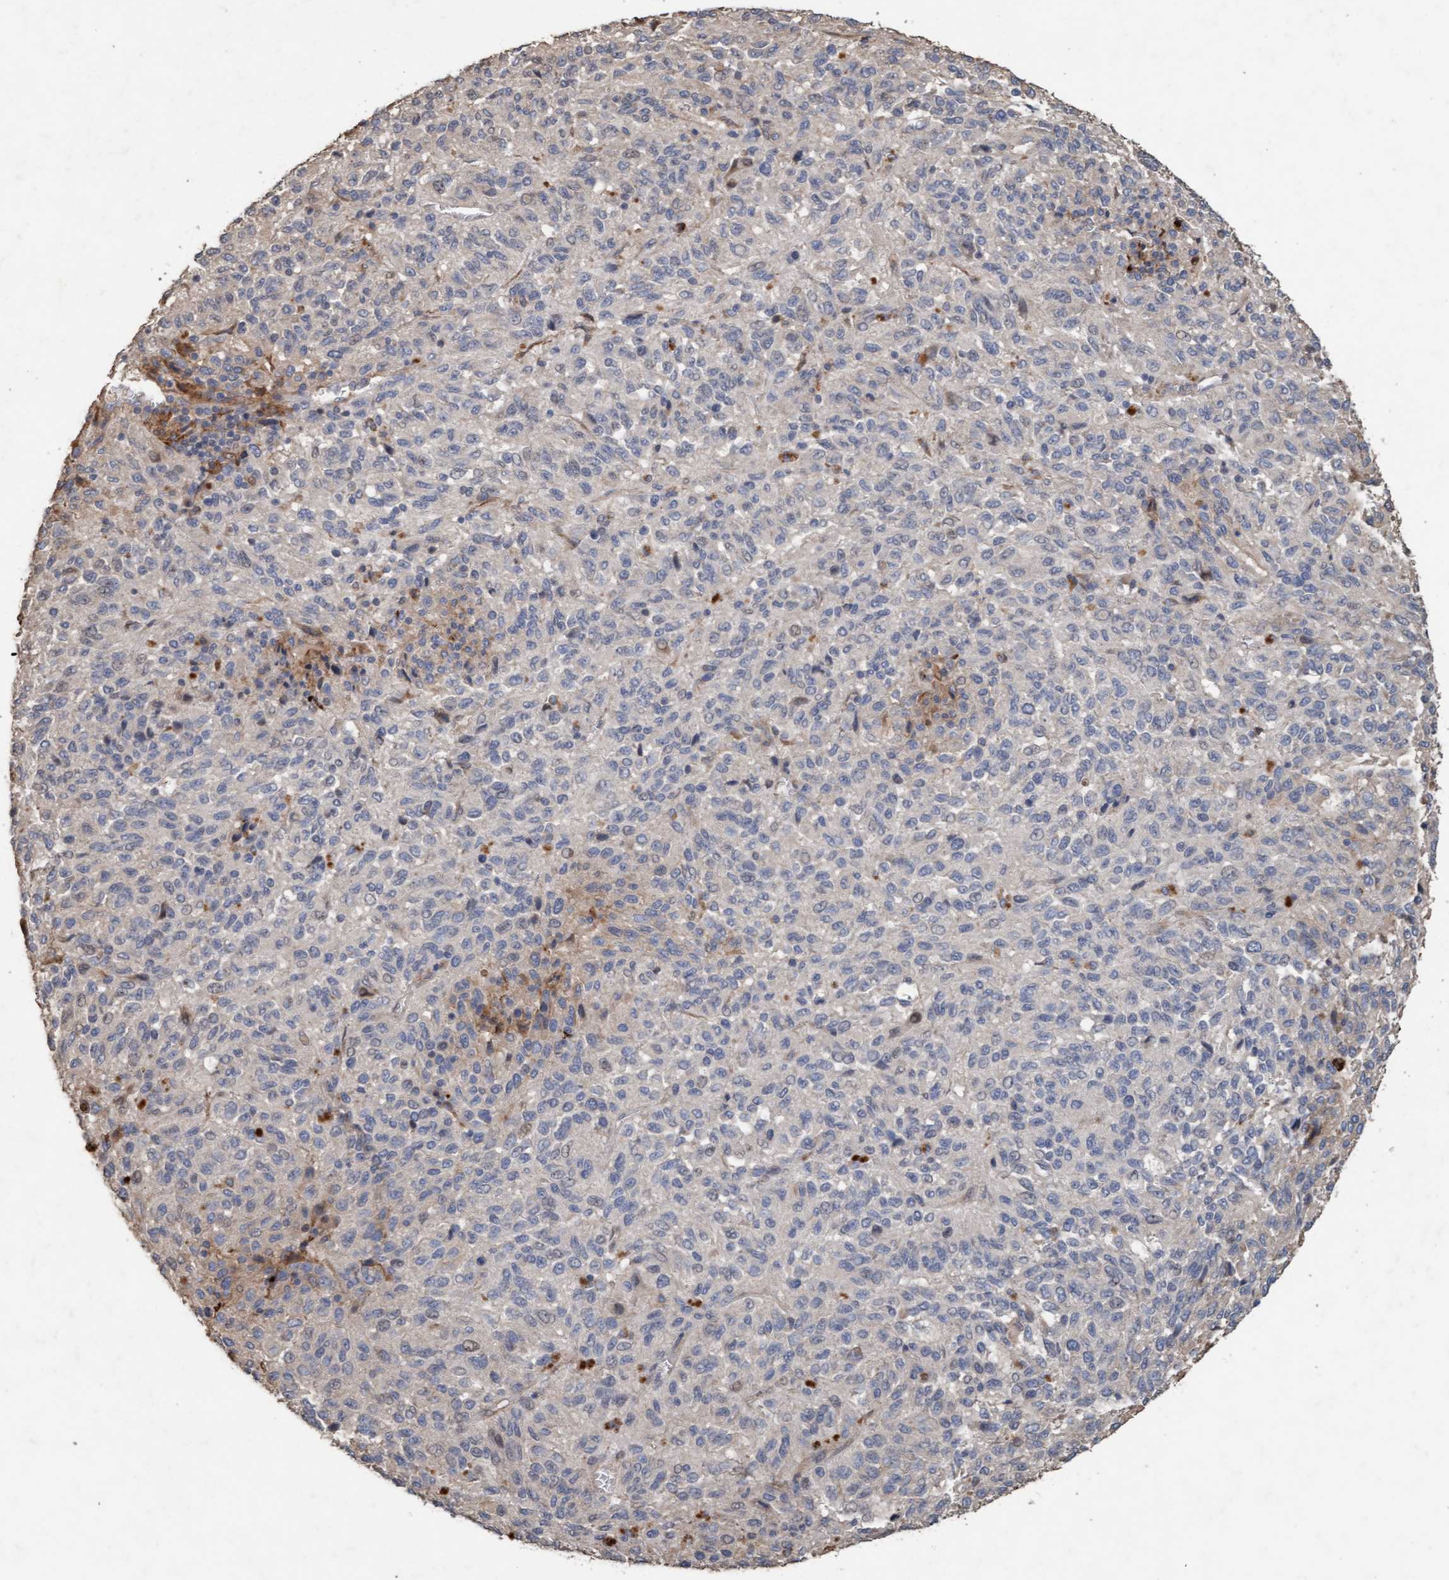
{"staining": {"intensity": "negative", "quantity": "none", "location": "none"}, "tissue": "melanoma", "cell_type": "Tumor cells", "image_type": "cancer", "snomed": [{"axis": "morphology", "description": "Malignant melanoma, Metastatic site"}, {"axis": "topography", "description": "Lung"}], "caption": "DAB (3,3'-diaminobenzidine) immunohistochemical staining of human malignant melanoma (metastatic site) reveals no significant staining in tumor cells.", "gene": "LONRF1", "patient": {"sex": "male", "age": 64}}